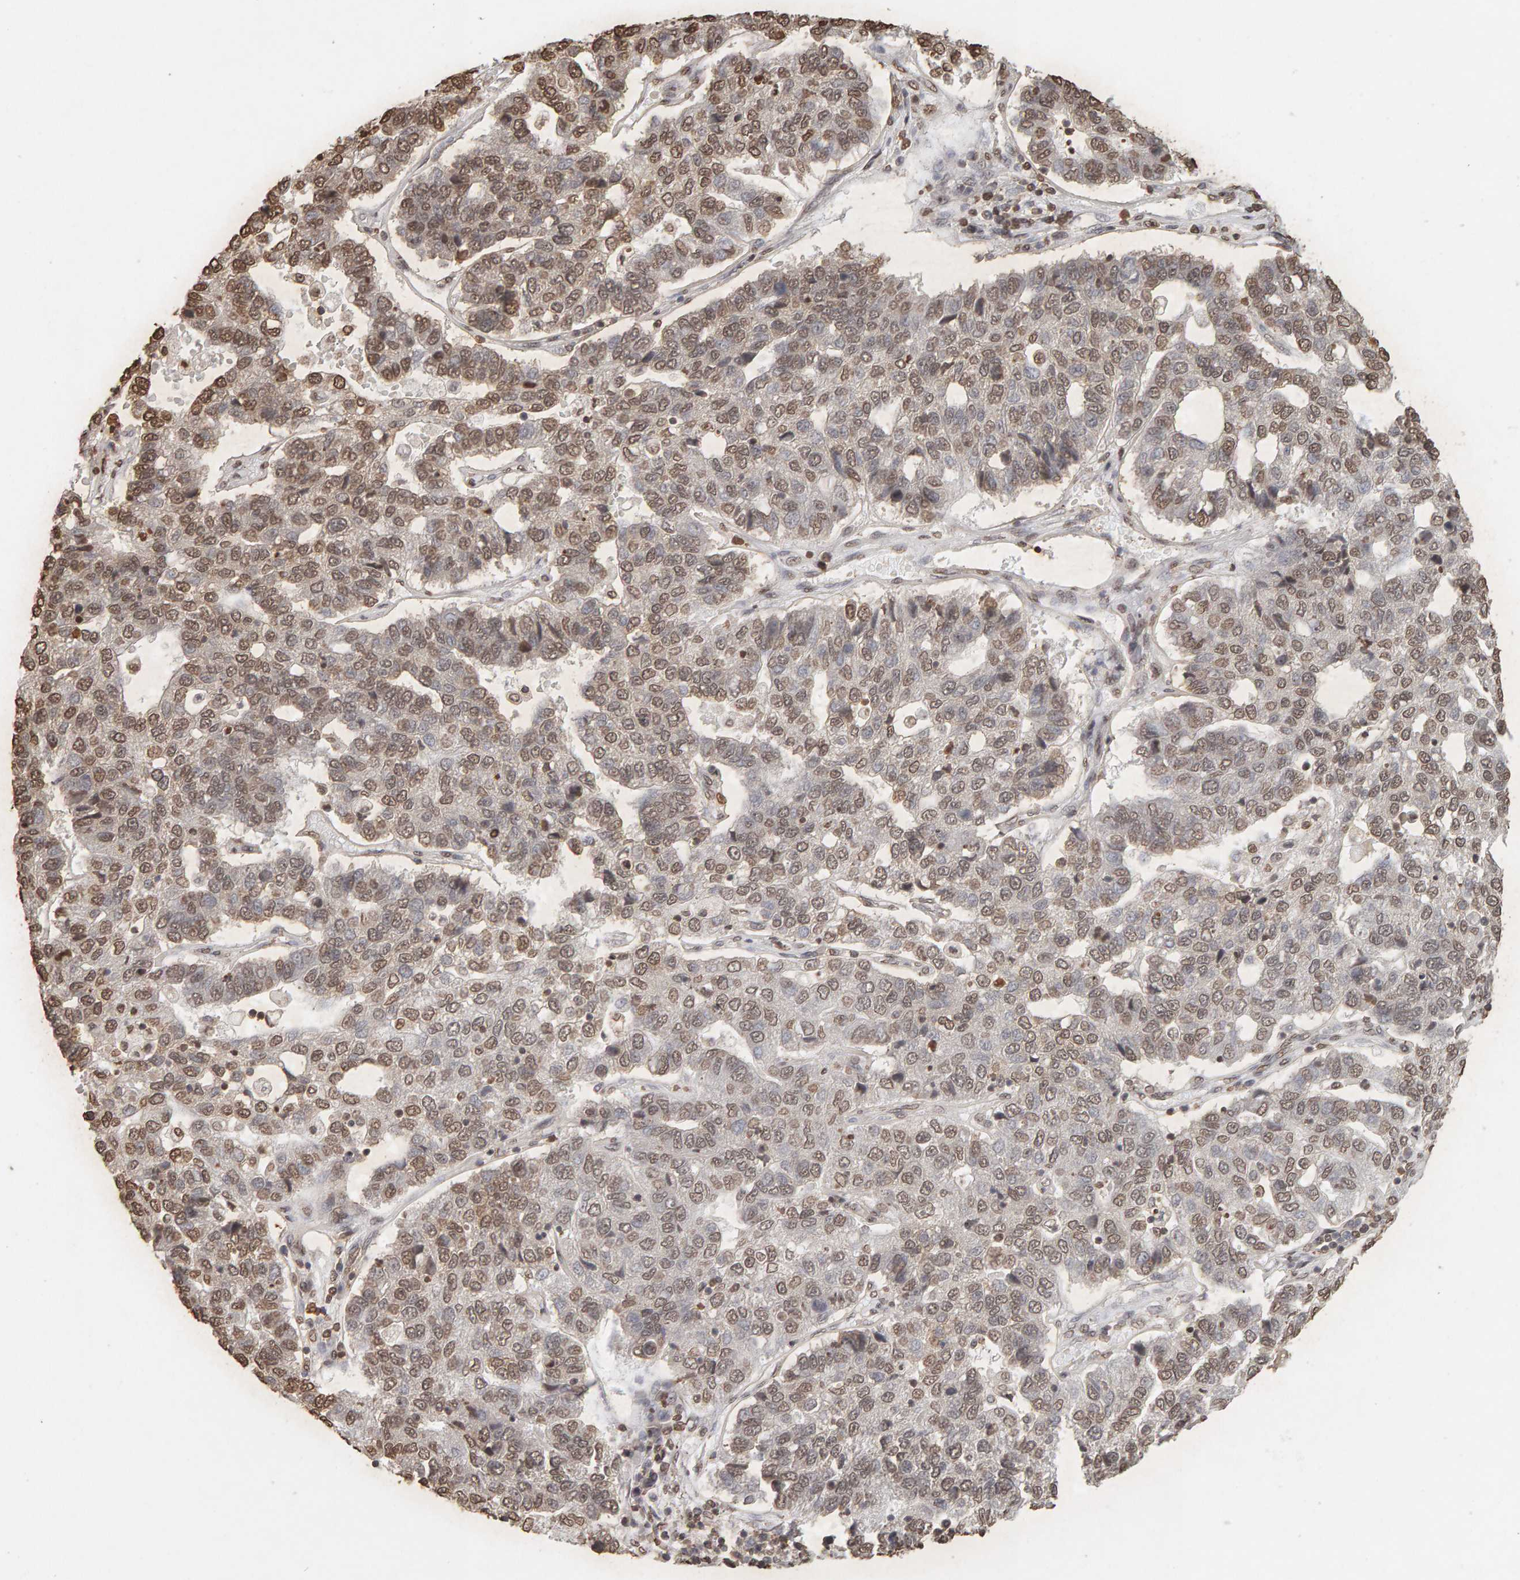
{"staining": {"intensity": "weak", "quantity": ">75%", "location": "nuclear"}, "tissue": "pancreatic cancer", "cell_type": "Tumor cells", "image_type": "cancer", "snomed": [{"axis": "morphology", "description": "Adenocarcinoma, NOS"}, {"axis": "topography", "description": "Pancreas"}], "caption": "Weak nuclear staining for a protein is appreciated in approximately >75% of tumor cells of pancreatic cancer using immunohistochemistry (IHC).", "gene": "DNAJB5", "patient": {"sex": "female", "age": 61}}